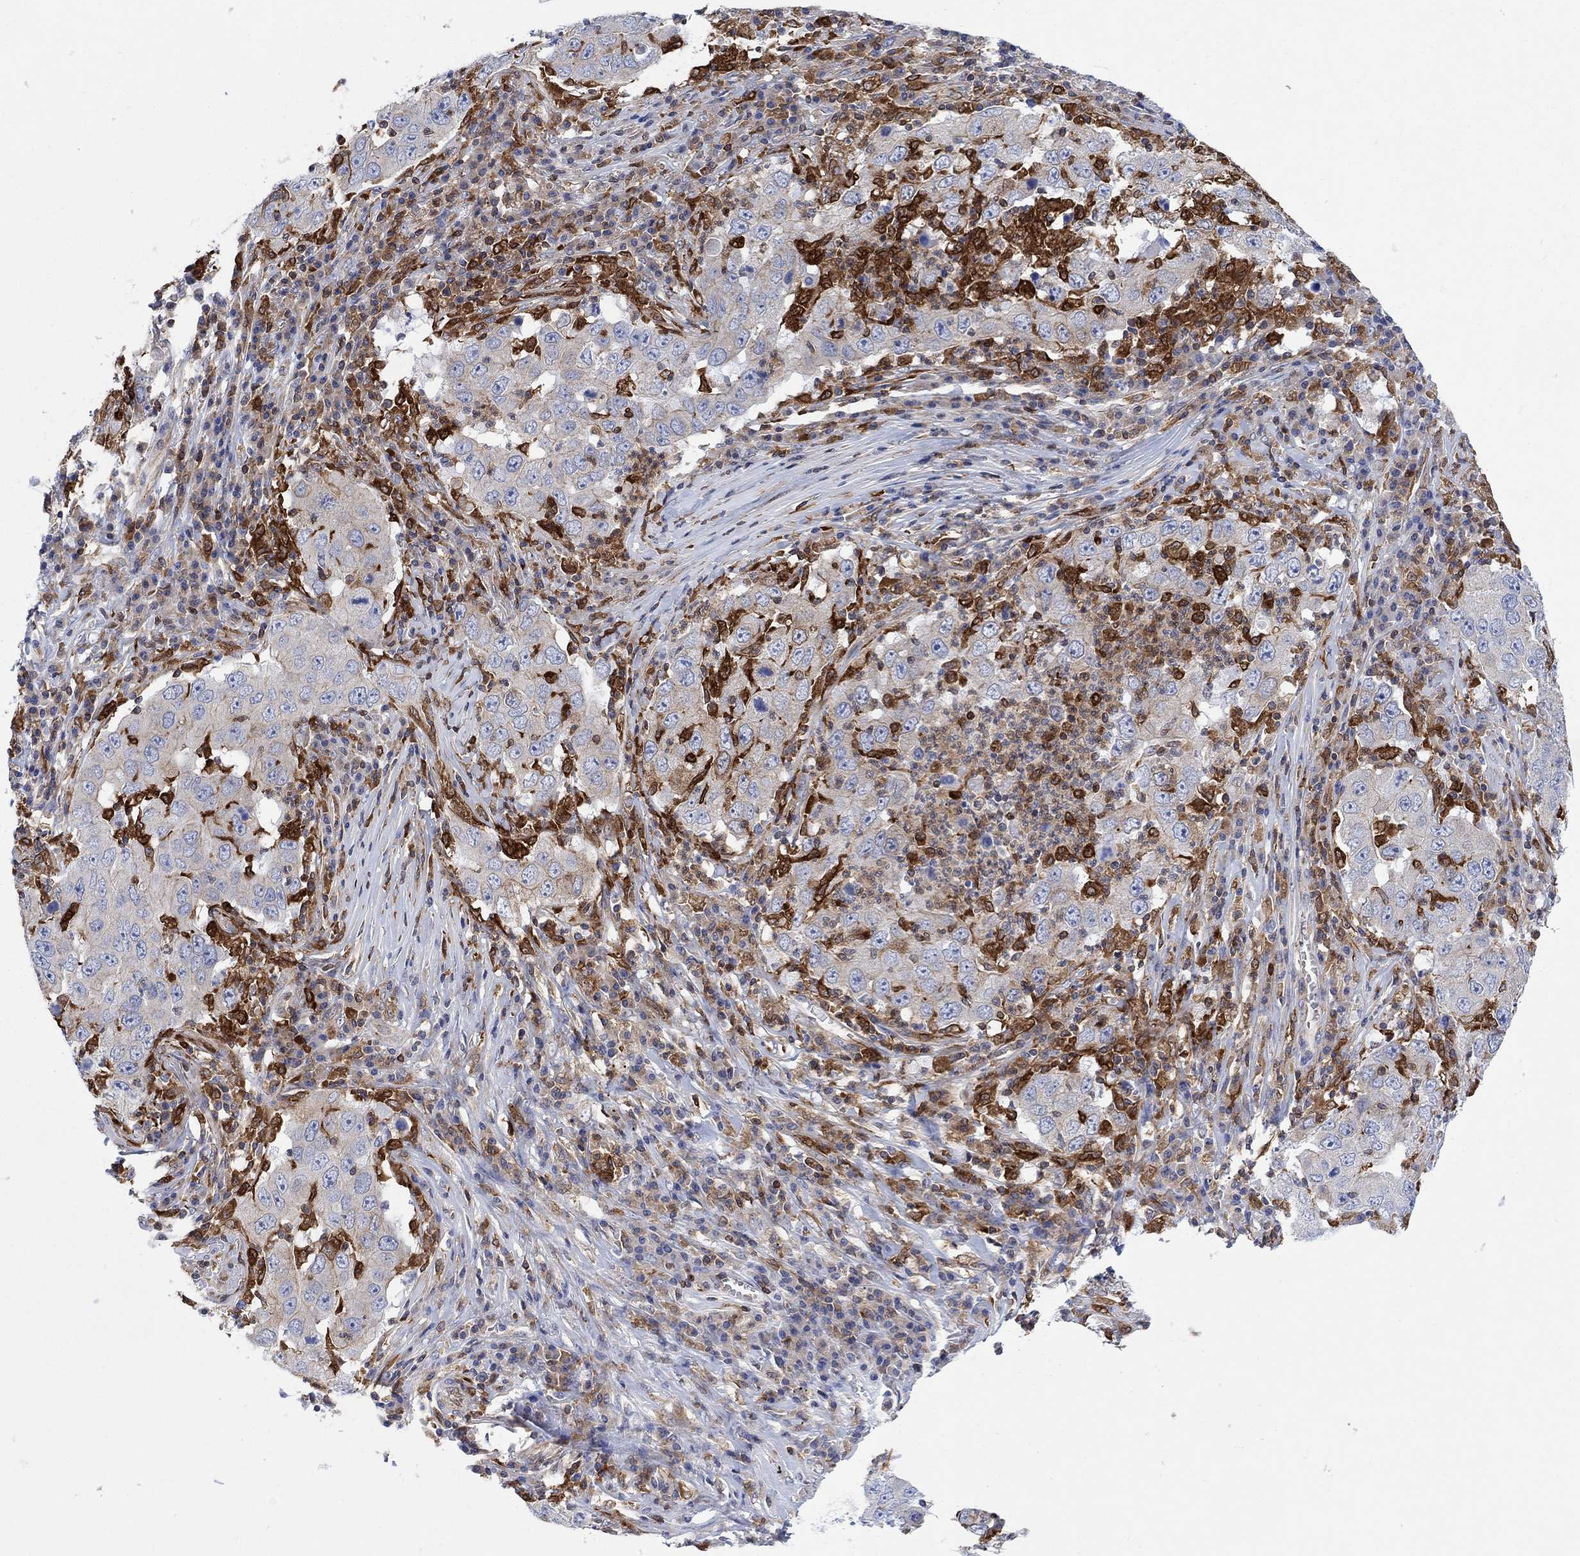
{"staining": {"intensity": "negative", "quantity": "none", "location": "none"}, "tissue": "lung cancer", "cell_type": "Tumor cells", "image_type": "cancer", "snomed": [{"axis": "morphology", "description": "Adenocarcinoma, NOS"}, {"axis": "topography", "description": "Lung"}], "caption": "Tumor cells show no significant protein staining in adenocarcinoma (lung).", "gene": "GBP5", "patient": {"sex": "male", "age": 73}}